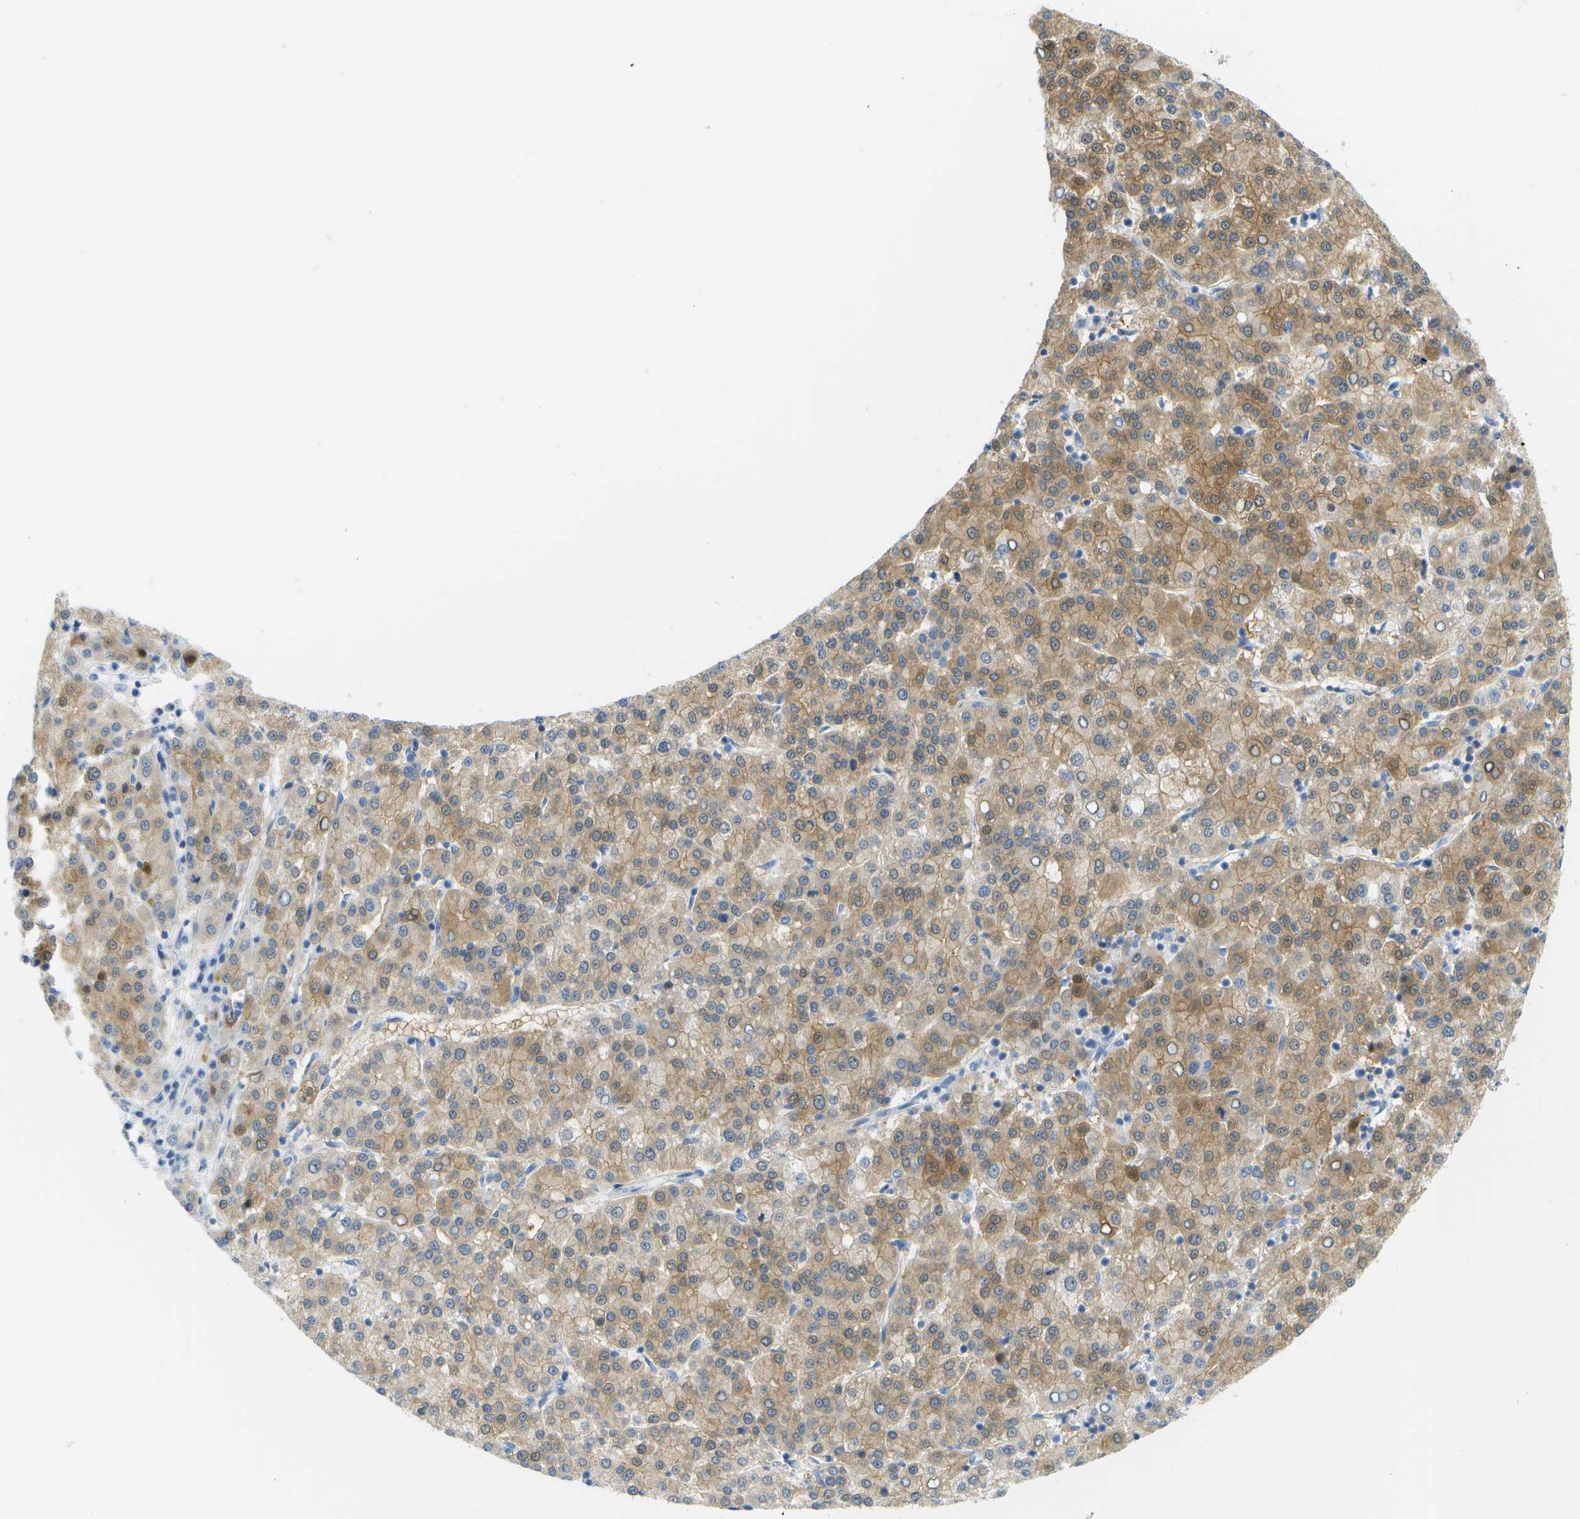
{"staining": {"intensity": "moderate", "quantity": "25%-75%", "location": "cytoplasmic/membranous"}, "tissue": "liver cancer", "cell_type": "Tumor cells", "image_type": "cancer", "snomed": [{"axis": "morphology", "description": "Carcinoma, Hepatocellular, NOS"}, {"axis": "topography", "description": "Liver"}], "caption": "Brown immunohistochemical staining in human liver cancer (hepatocellular carcinoma) demonstrates moderate cytoplasmic/membranous positivity in approximately 25%-75% of tumor cells.", "gene": "CUL9", "patient": {"sex": "female", "age": 58}}